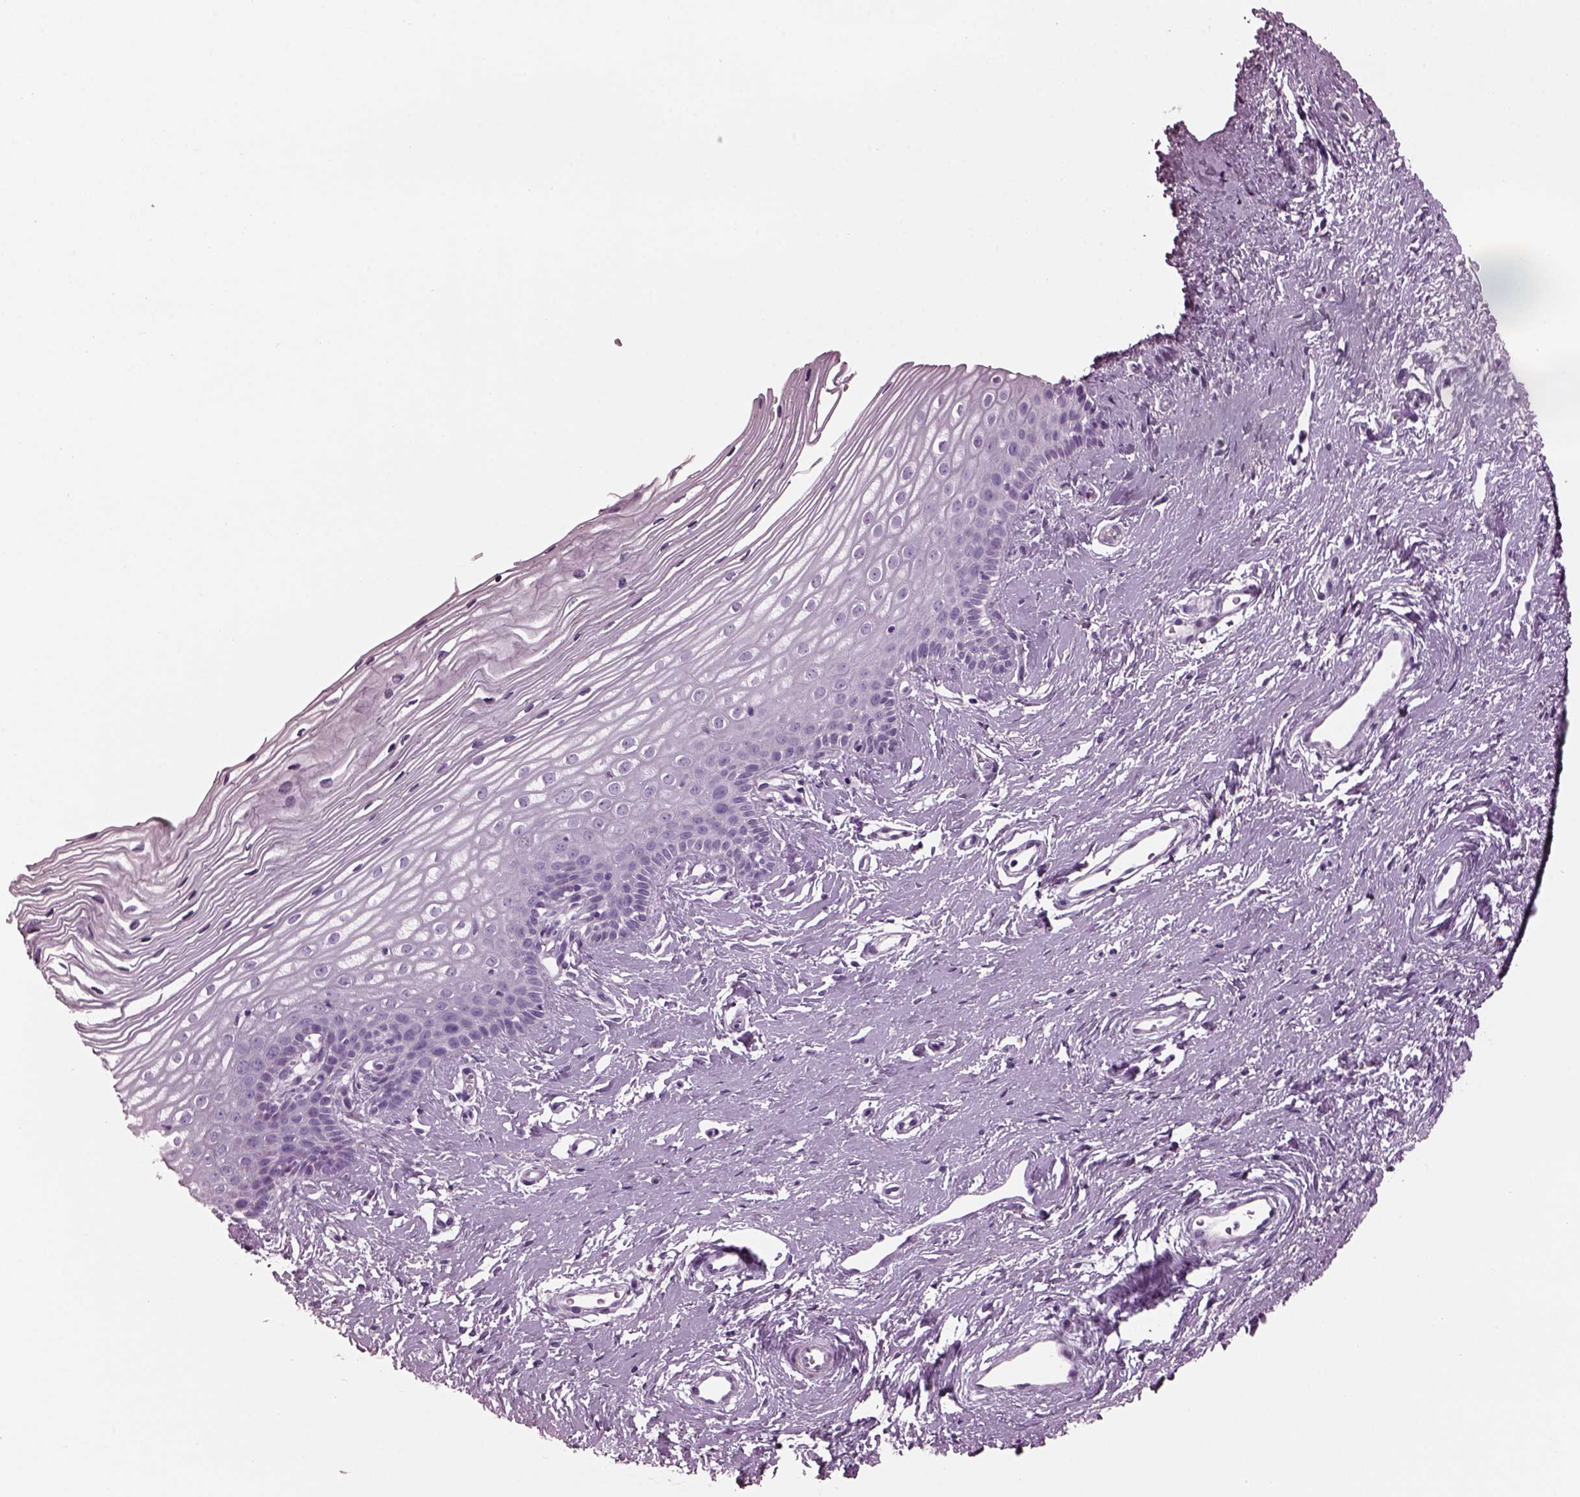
{"staining": {"intensity": "negative", "quantity": "none", "location": "none"}, "tissue": "cervix", "cell_type": "Squamous epithelial cells", "image_type": "normal", "snomed": [{"axis": "morphology", "description": "Normal tissue, NOS"}, {"axis": "topography", "description": "Cervix"}], "caption": "Immunohistochemistry (IHC) of normal cervix displays no staining in squamous epithelial cells.", "gene": "KRTAP3", "patient": {"sex": "female", "age": 40}}